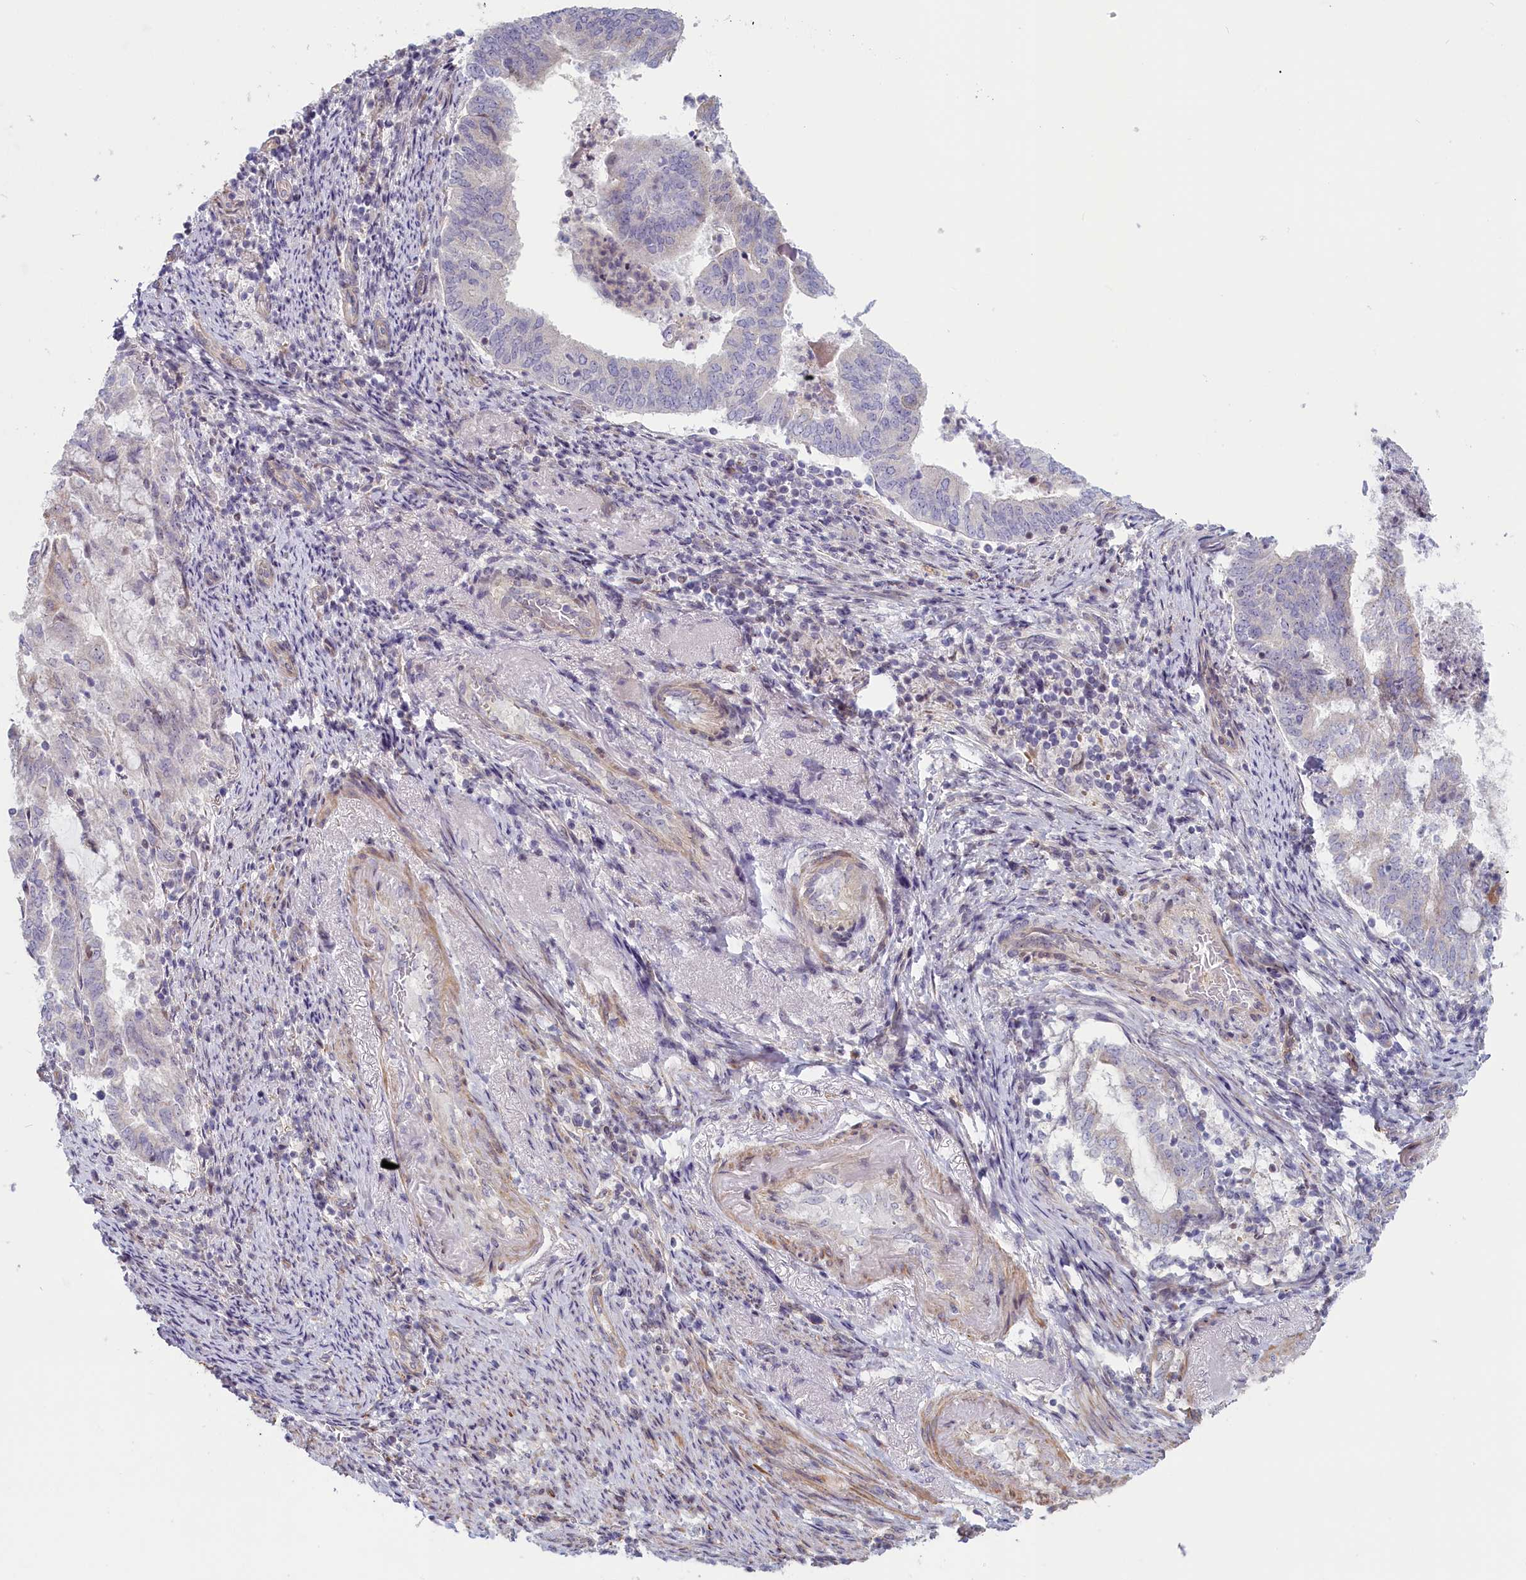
{"staining": {"intensity": "weak", "quantity": "<25%", "location": "cytoplasmic/membranous"}, "tissue": "endometrial cancer", "cell_type": "Tumor cells", "image_type": "cancer", "snomed": [{"axis": "morphology", "description": "Adenocarcinoma, NOS"}, {"axis": "topography", "description": "Endometrium"}], "caption": "Immunohistochemical staining of human endometrial adenocarcinoma reveals no significant expression in tumor cells.", "gene": "INTS4", "patient": {"sex": "female", "age": 80}}